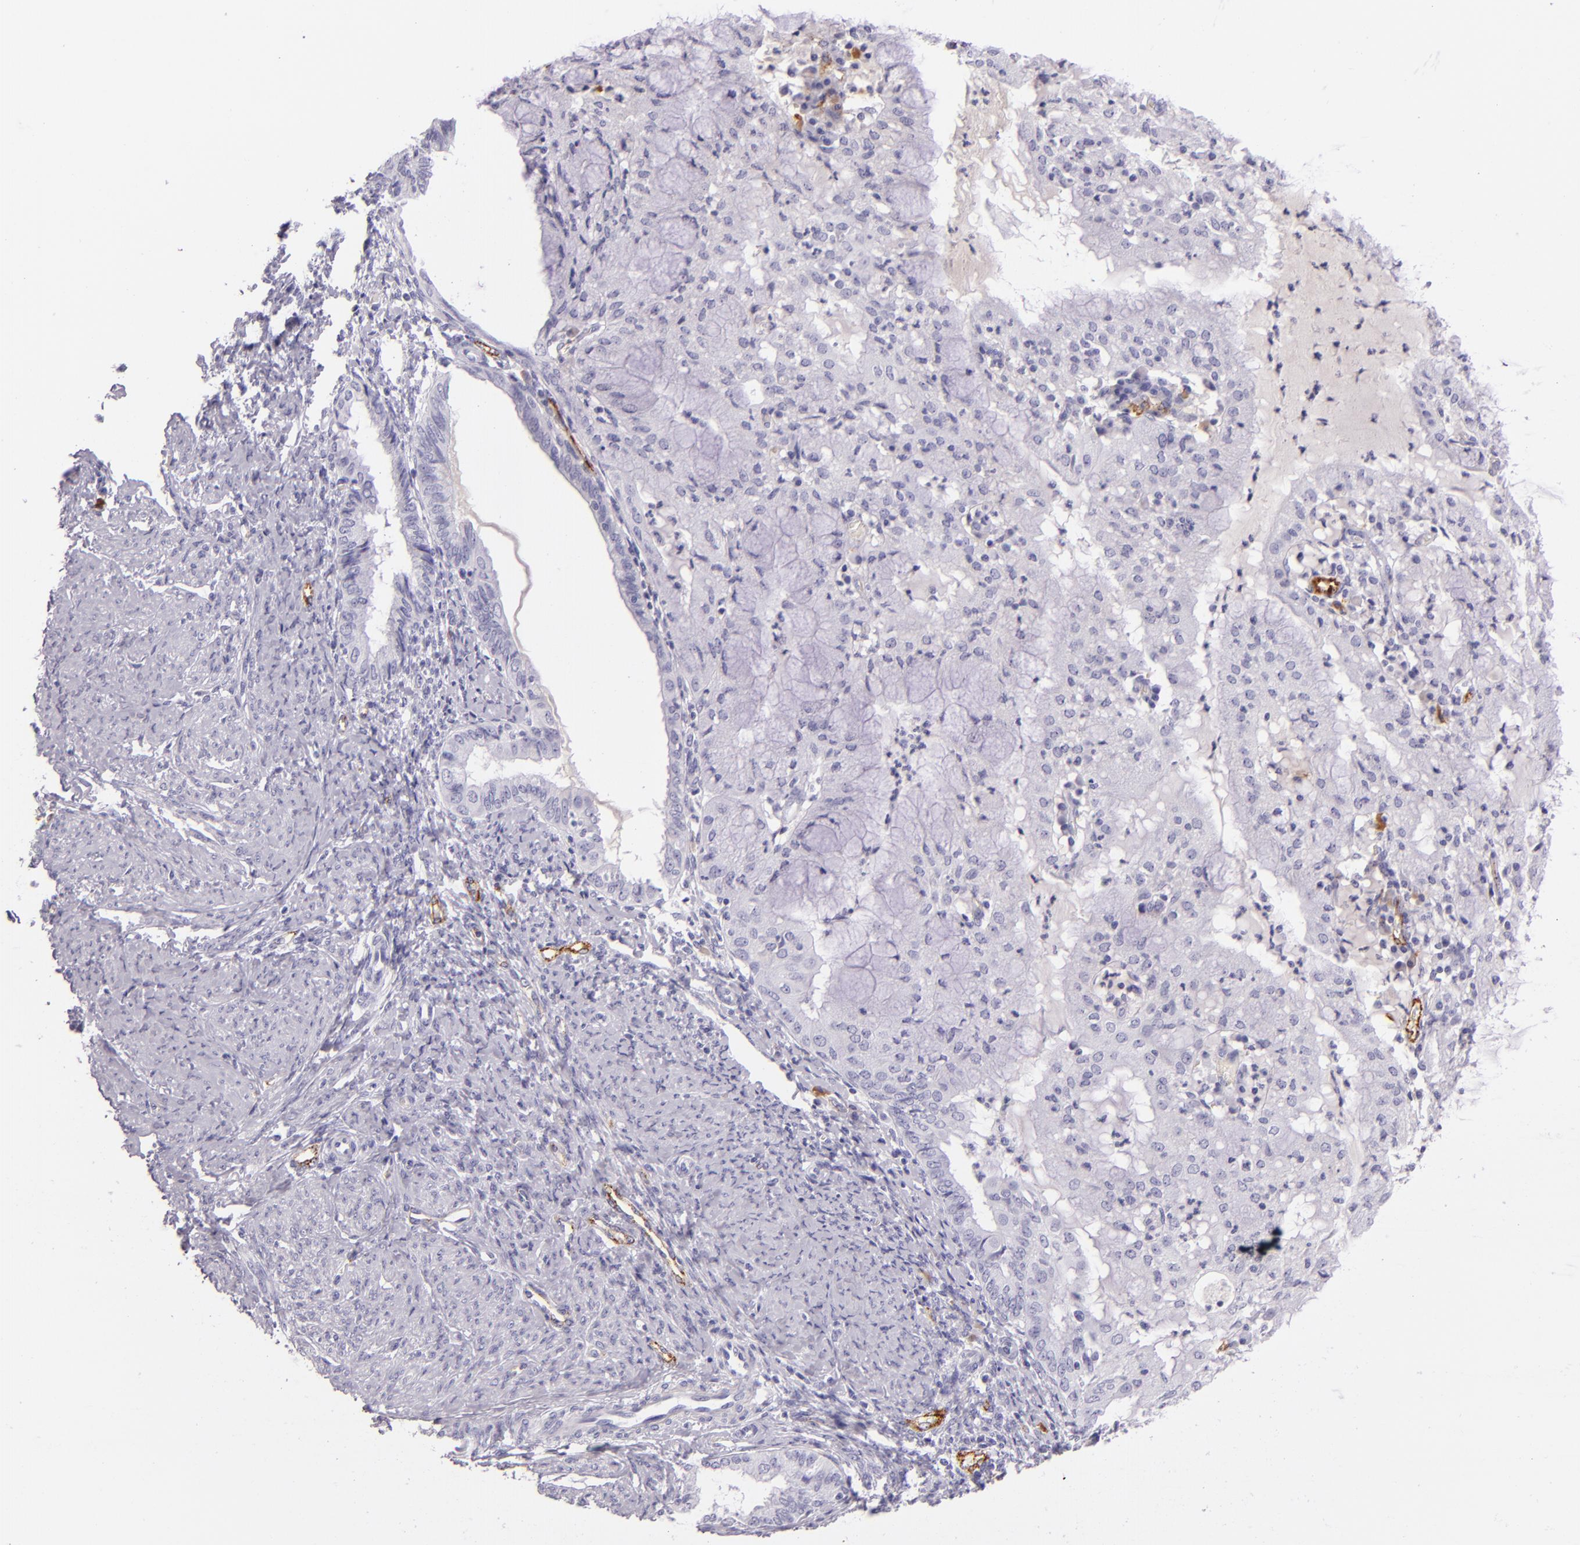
{"staining": {"intensity": "negative", "quantity": "none", "location": "none"}, "tissue": "endometrial cancer", "cell_type": "Tumor cells", "image_type": "cancer", "snomed": [{"axis": "morphology", "description": "Adenocarcinoma, NOS"}, {"axis": "topography", "description": "Endometrium"}], "caption": "Protein analysis of endometrial adenocarcinoma shows no significant staining in tumor cells.", "gene": "SELP", "patient": {"sex": "female", "age": 63}}